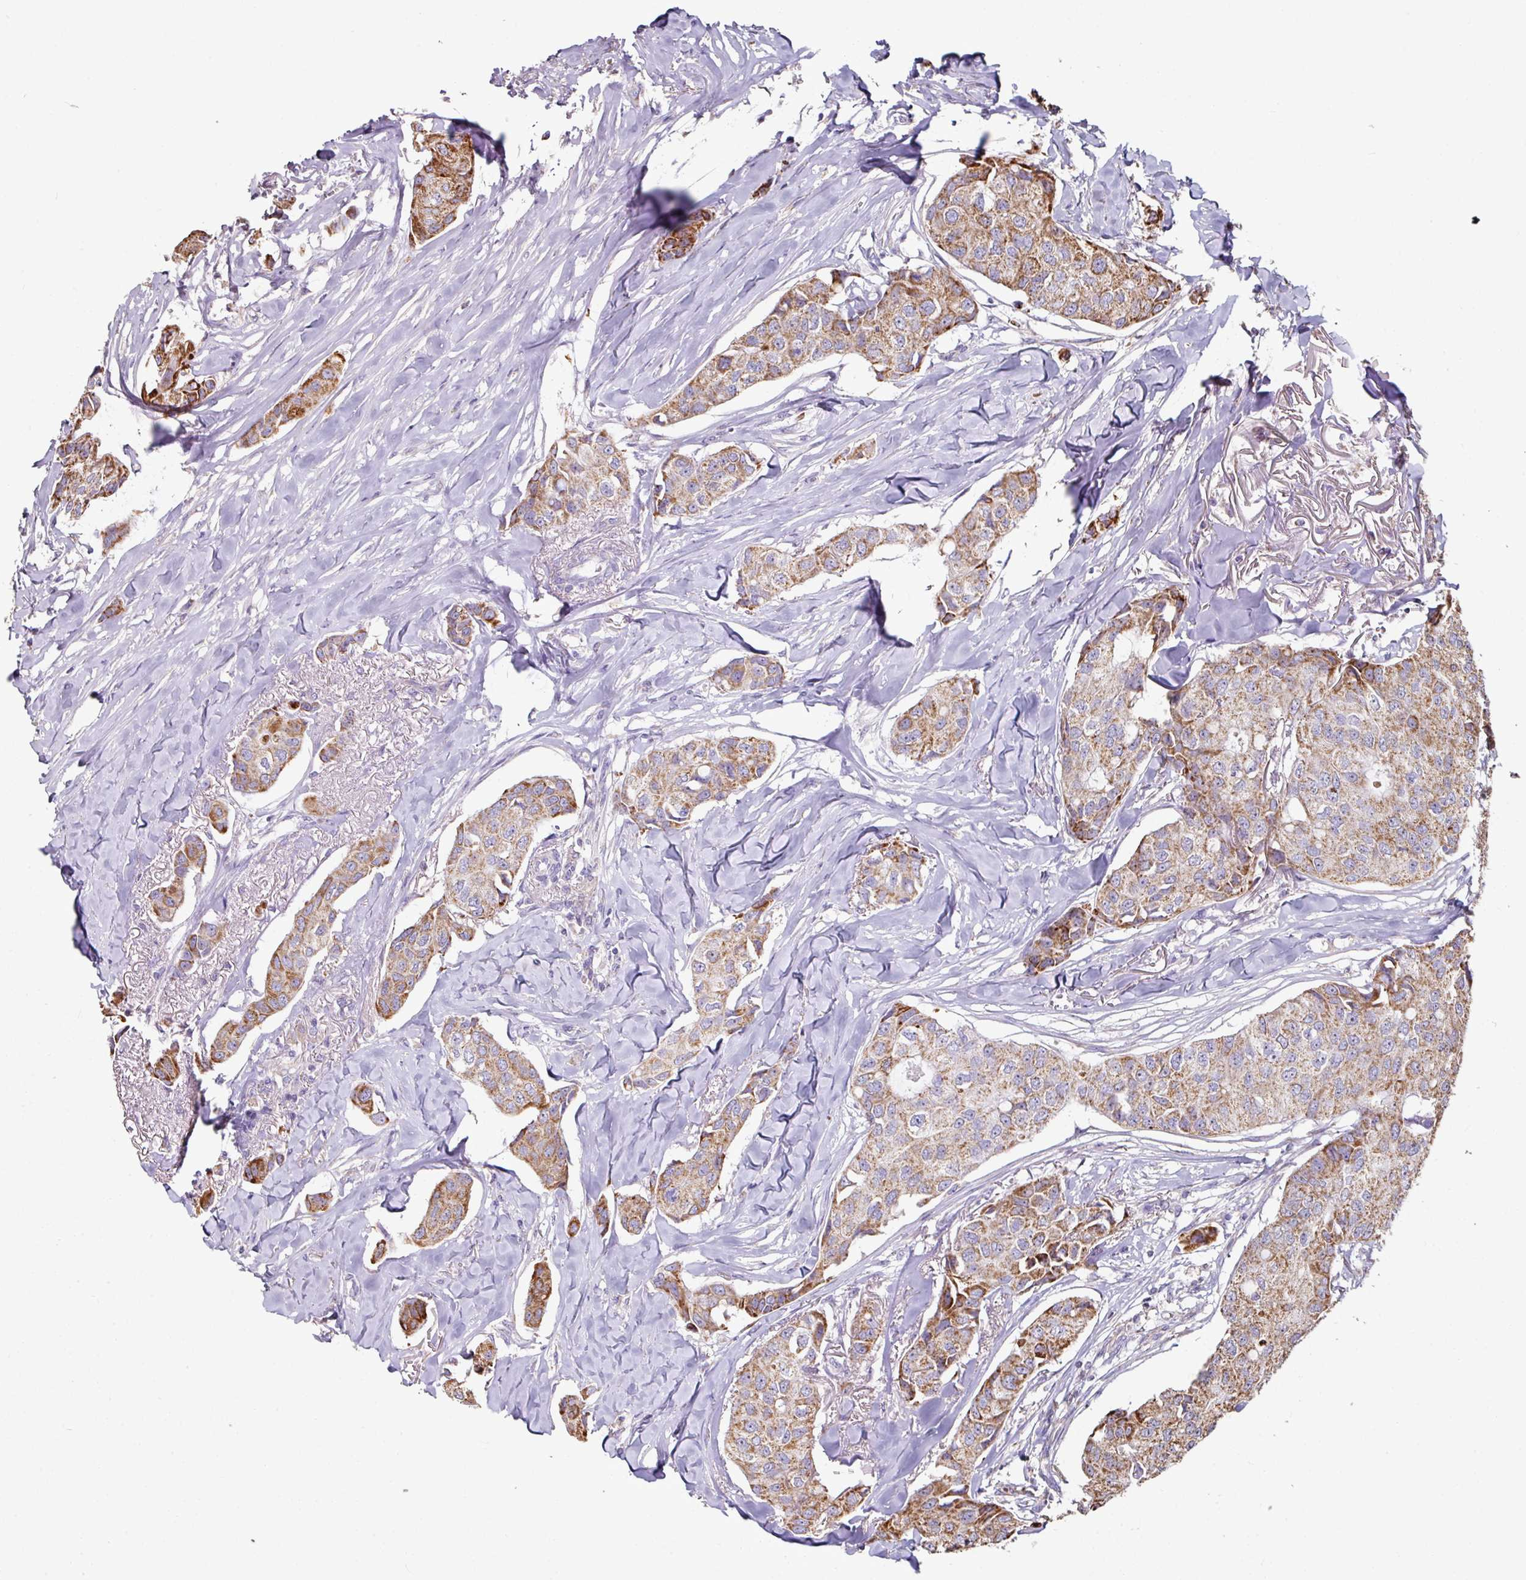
{"staining": {"intensity": "strong", "quantity": "25%-75%", "location": "cytoplasmic/membranous"}, "tissue": "breast cancer", "cell_type": "Tumor cells", "image_type": "cancer", "snomed": [{"axis": "morphology", "description": "Duct carcinoma"}, {"axis": "topography", "description": "Breast"}], "caption": "Protein staining demonstrates strong cytoplasmic/membranous expression in approximately 25%-75% of tumor cells in breast invasive ductal carcinoma.", "gene": "OR2D3", "patient": {"sex": "female", "age": 80}}